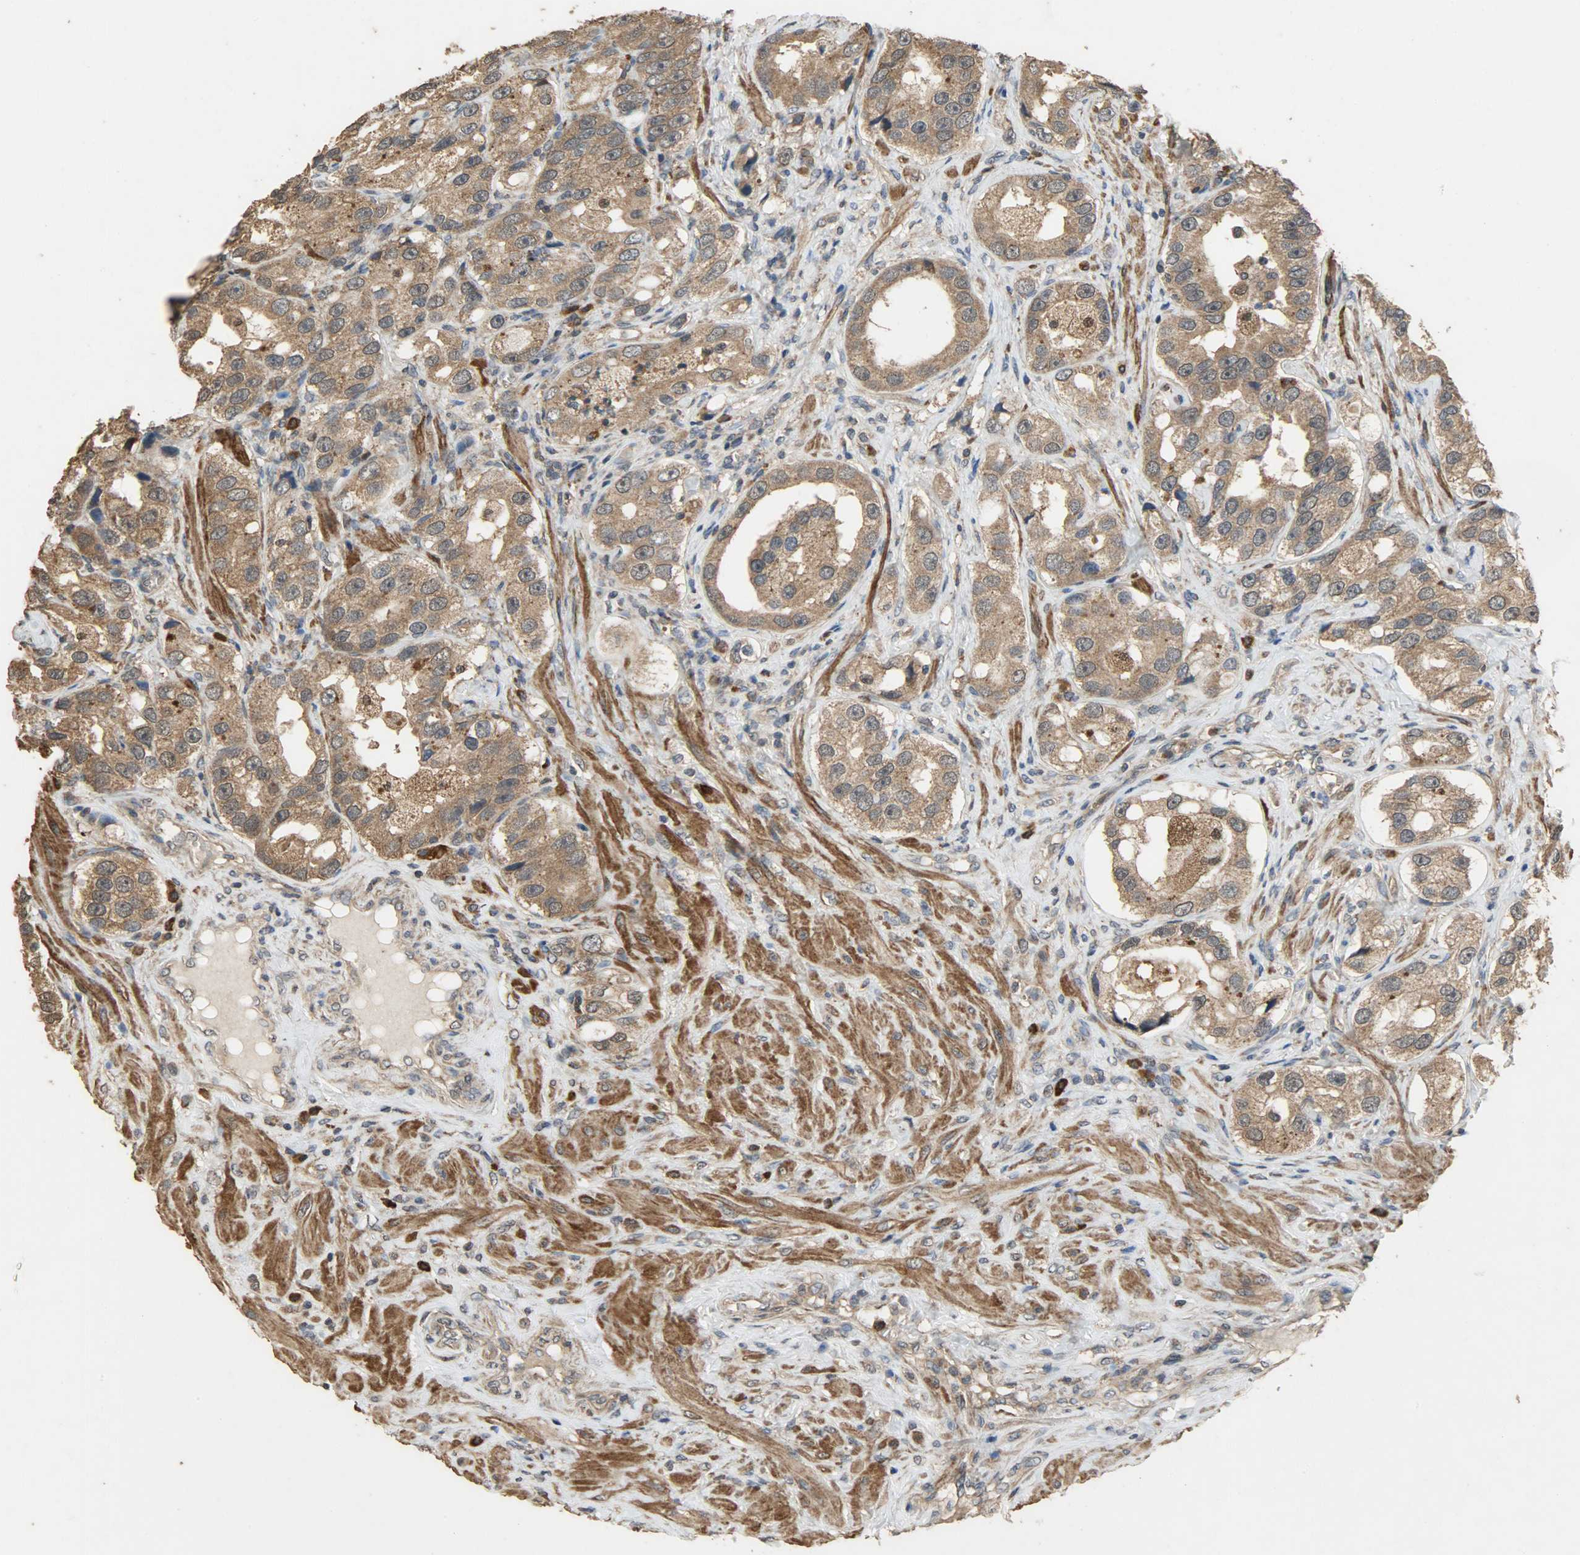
{"staining": {"intensity": "moderate", "quantity": ">75%", "location": "cytoplasmic/membranous"}, "tissue": "prostate cancer", "cell_type": "Tumor cells", "image_type": "cancer", "snomed": [{"axis": "morphology", "description": "Adenocarcinoma, High grade"}, {"axis": "topography", "description": "Prostate"}], "caption": "Tumor cells display medium levels of moderate cytoplasmic/membranous expression in approximately >75% of cells in human prostate cancer (adenocarcinoma (high-grade)).", "gene": "CDKN2C", "patient": {"sex": "male", "age": 63}}